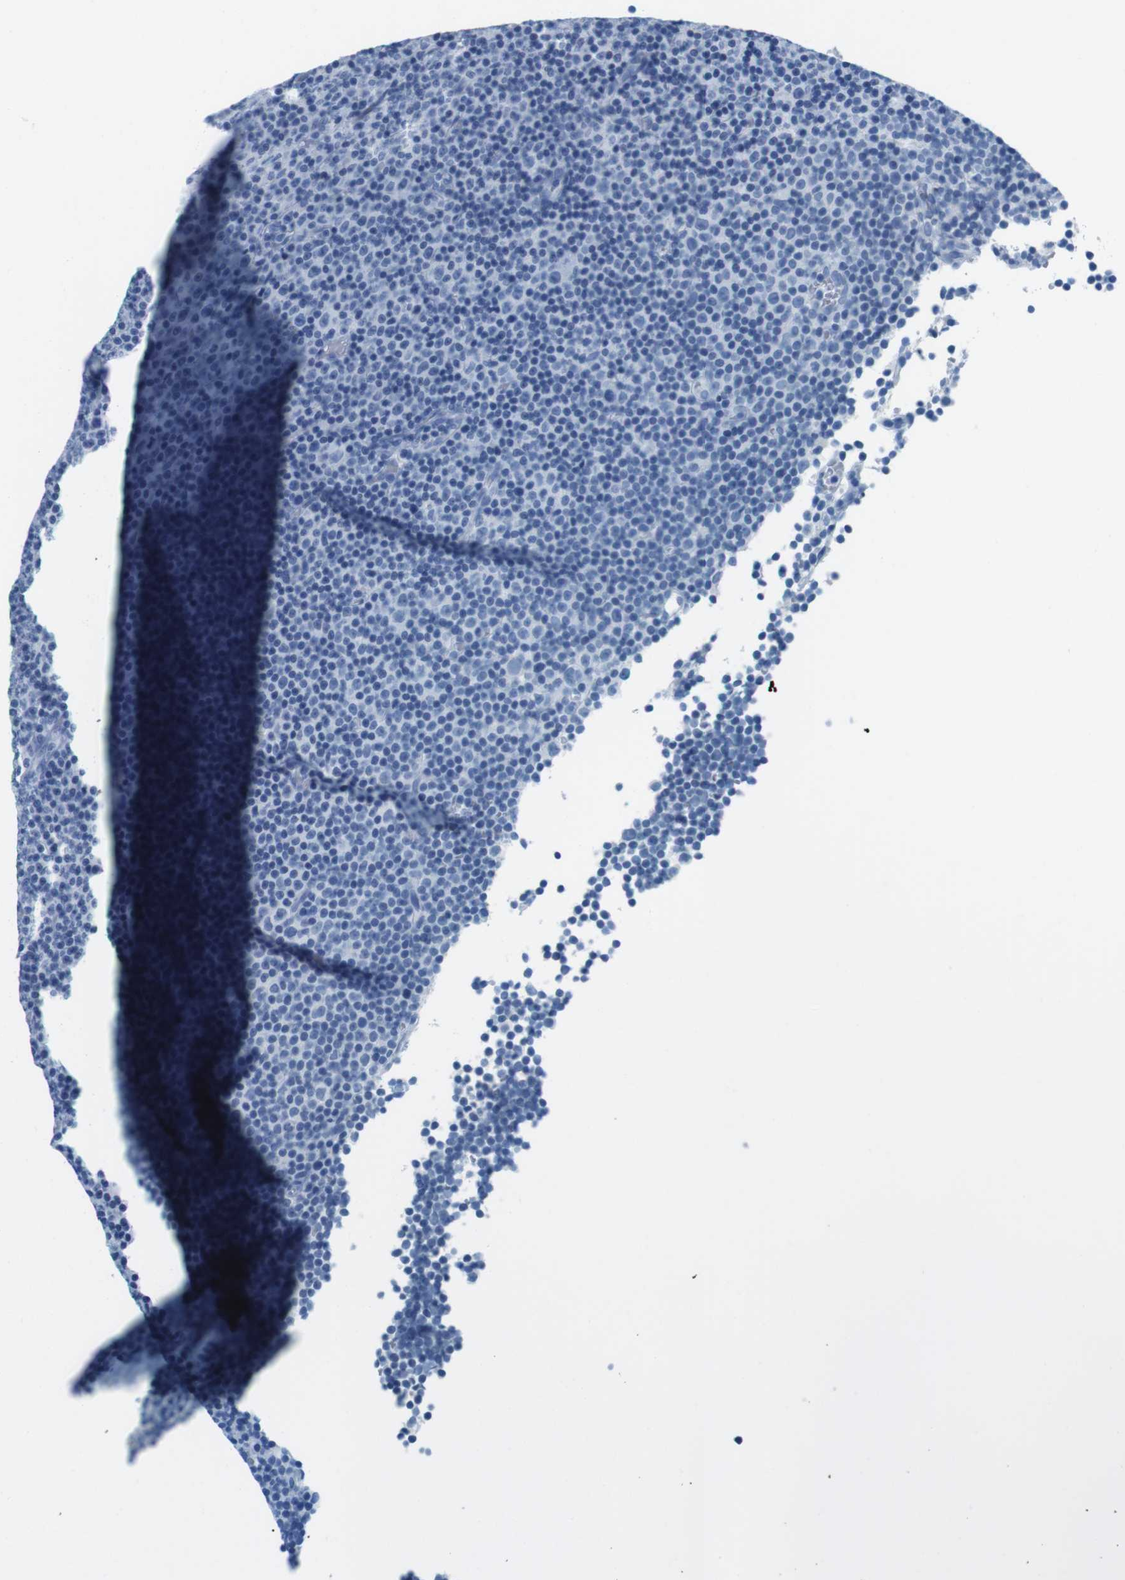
{"staining": {"intensity": "negative", "quantity": "none", "location": "none"}, "tissue": "lymphoma", "cell_type": "Tumor cells", "image_type": "cancer", "snomed": [{"axis": "morphology", "description": "Malignant lymphoma, non-Hodgkin's type, Low grade"}, {"axis": "topography", "description": "Lymph node"}], "caption": "An image of human lymphoma is negative for staining in tumor cells.", "gene": "CYP2C9", "patient": {"sex": "female", "age": 67}}